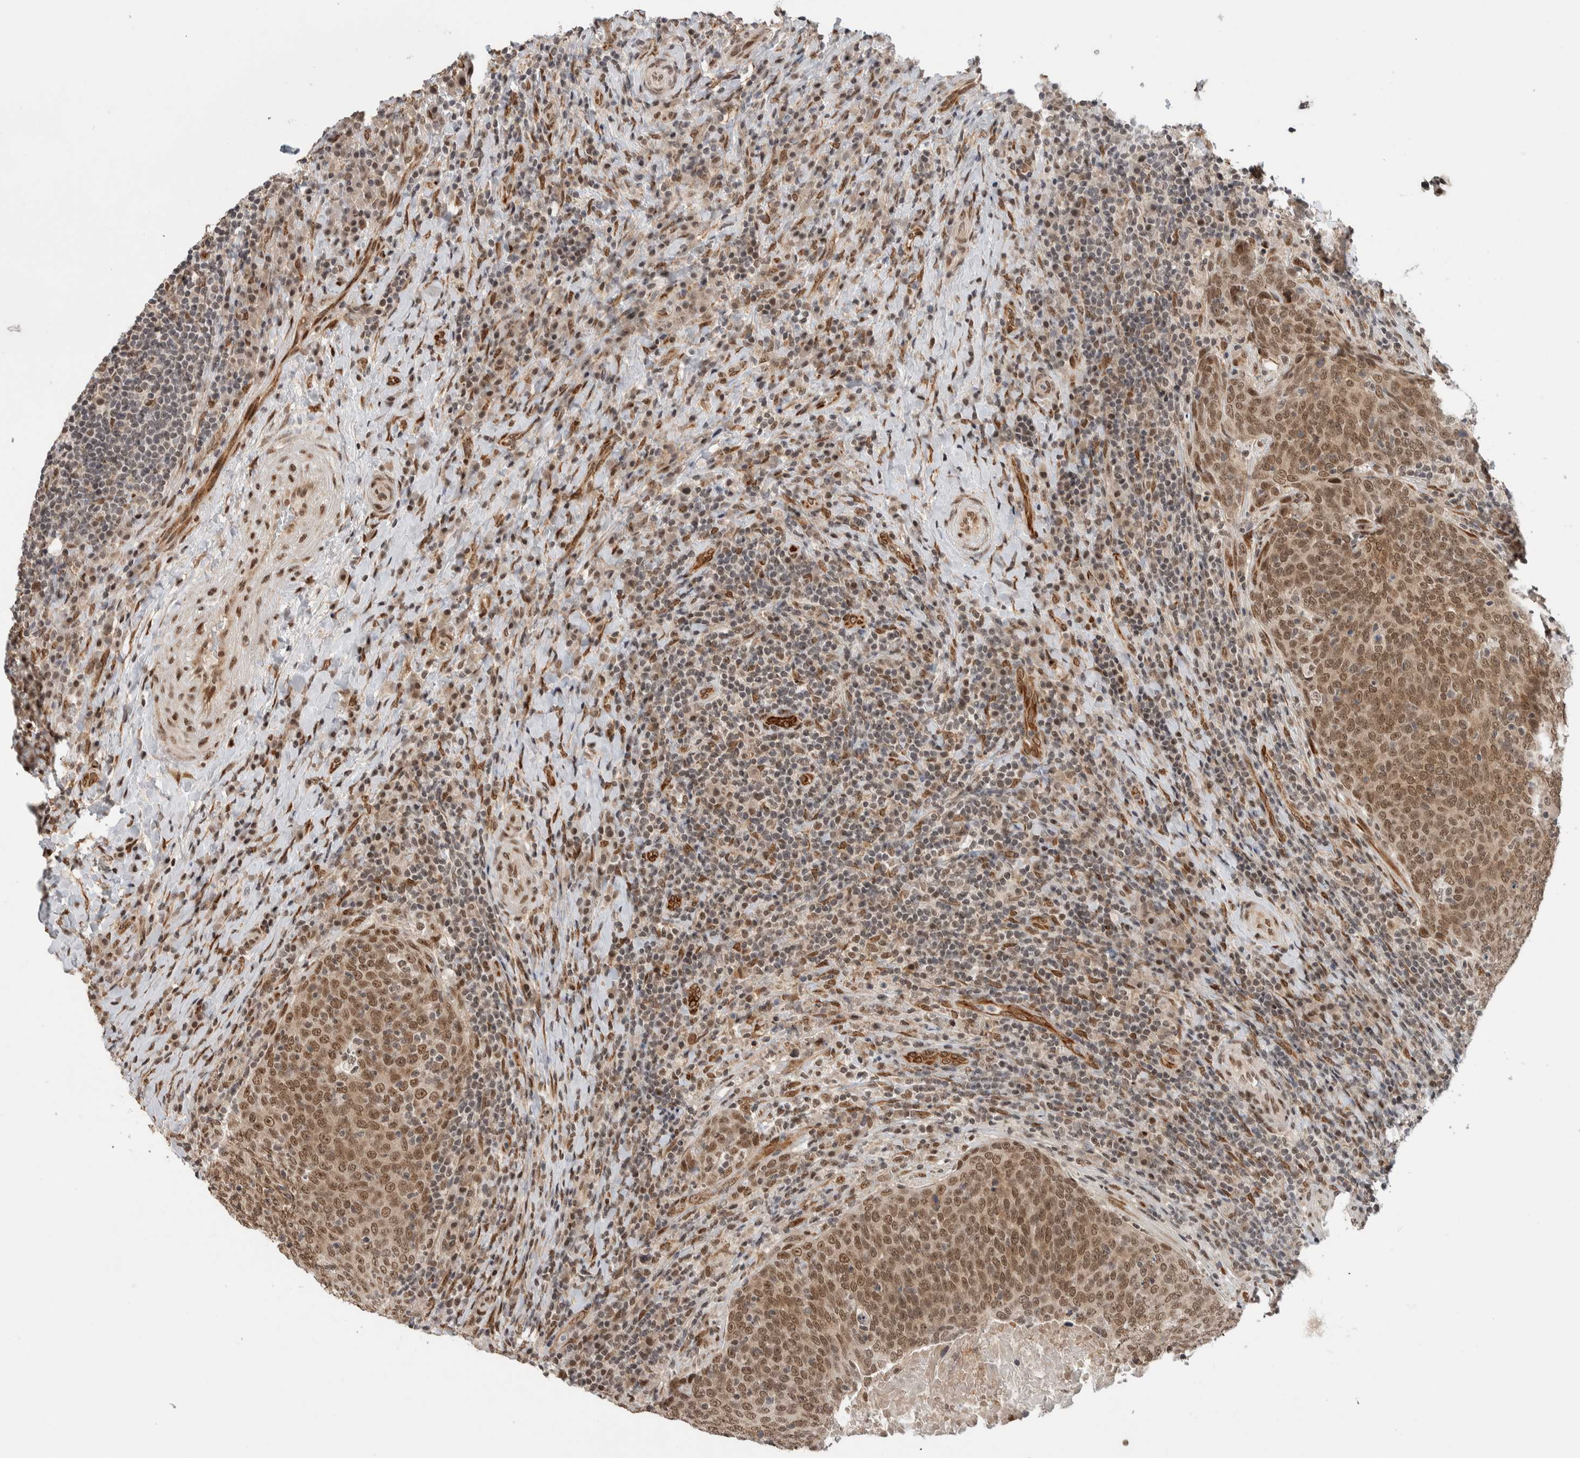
{"staining": {"intensity": "moderate", "quantity": ">75%", "location": "cytoplasmic/membranous,nuclear"}, "tissue": "head and neck cancer", "cell_type": "Tumor cells", "image_type": "cancer", "snomed": [{"axis": "morphology", "description": "Squamous cell carcinoma, NOS"}, {"axis": "morphology", "description": "Squamous cell carcinoma, metastatic, NOS"}, {"axis": "topography", "description": "Lymph node"}, {"axis": "topography", "description": "Head-Neck"}], "caption": "Head and neck cancer stained with a brown dye displays moderate cytoplasmic/membranous and nuclear positive staining in approximately >75% of tumor cells.", "gene": "TNRC18", "patient": {"sex": "male", "age": 62}}